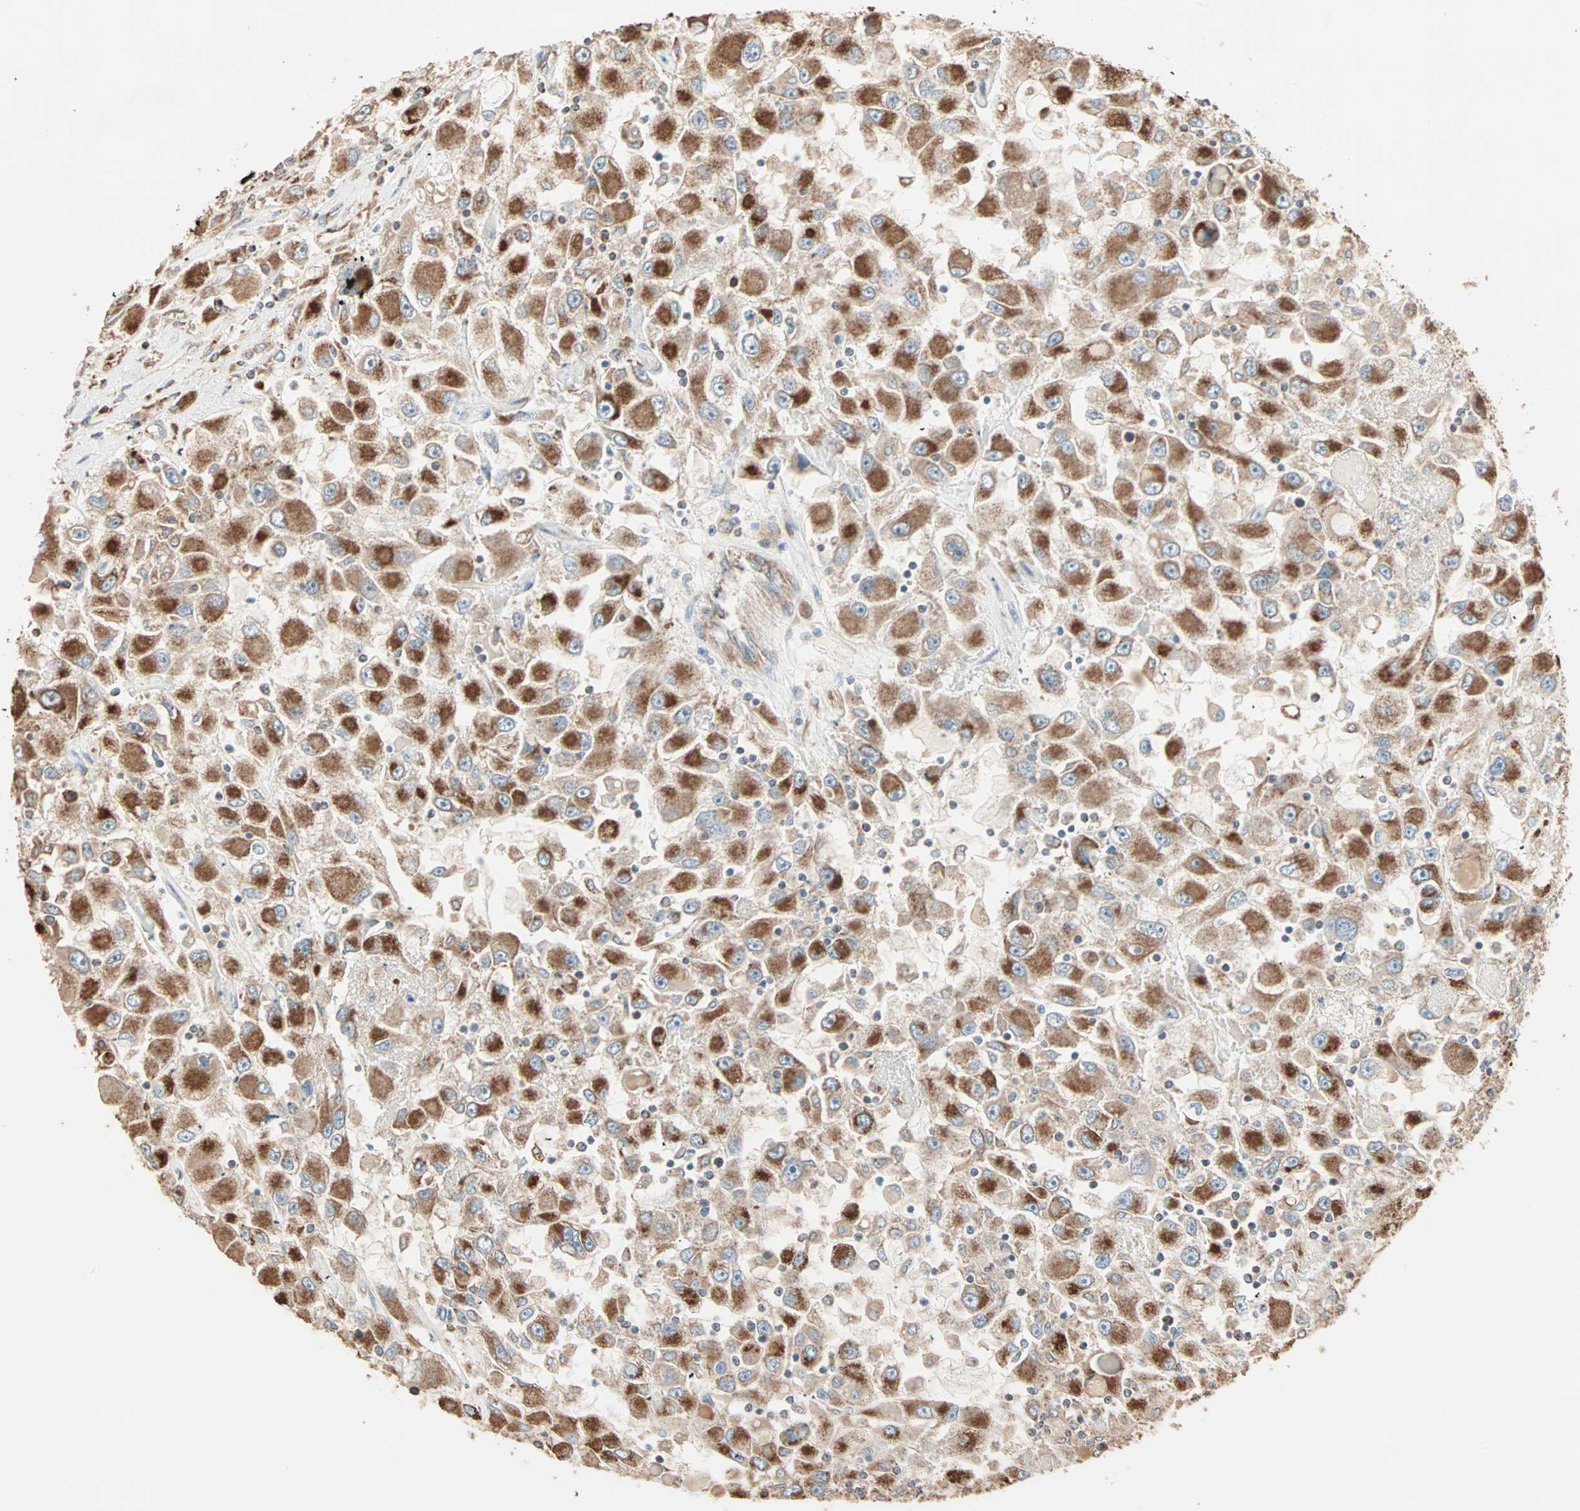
{"staining": {"intensity": "strong", "quantity": ">75%", "location": "cytoplasmic/membranous"}, "tissue": "renal cancer", "cell_type": "Tumor cells", "image_type": "cancer", "snomed": [{"axis": "morphology", "description": "Adenocarcinoma, NOS"}, {"axis": "topography", "description": "Kidney"}], "caption": "High-magnification brightfield microscopy of renal adenocarcinoma stained with DAB (3,3'-diaminobenzidine) (brown) and counterstained with hematoxylin (blue). tumor cells exhibit strong cytoplasmic/membranous staining is appreciated in approximately>75% of cells.", "gene": "EIF4G2", "patient": {"sex": "female", "age": 52}}